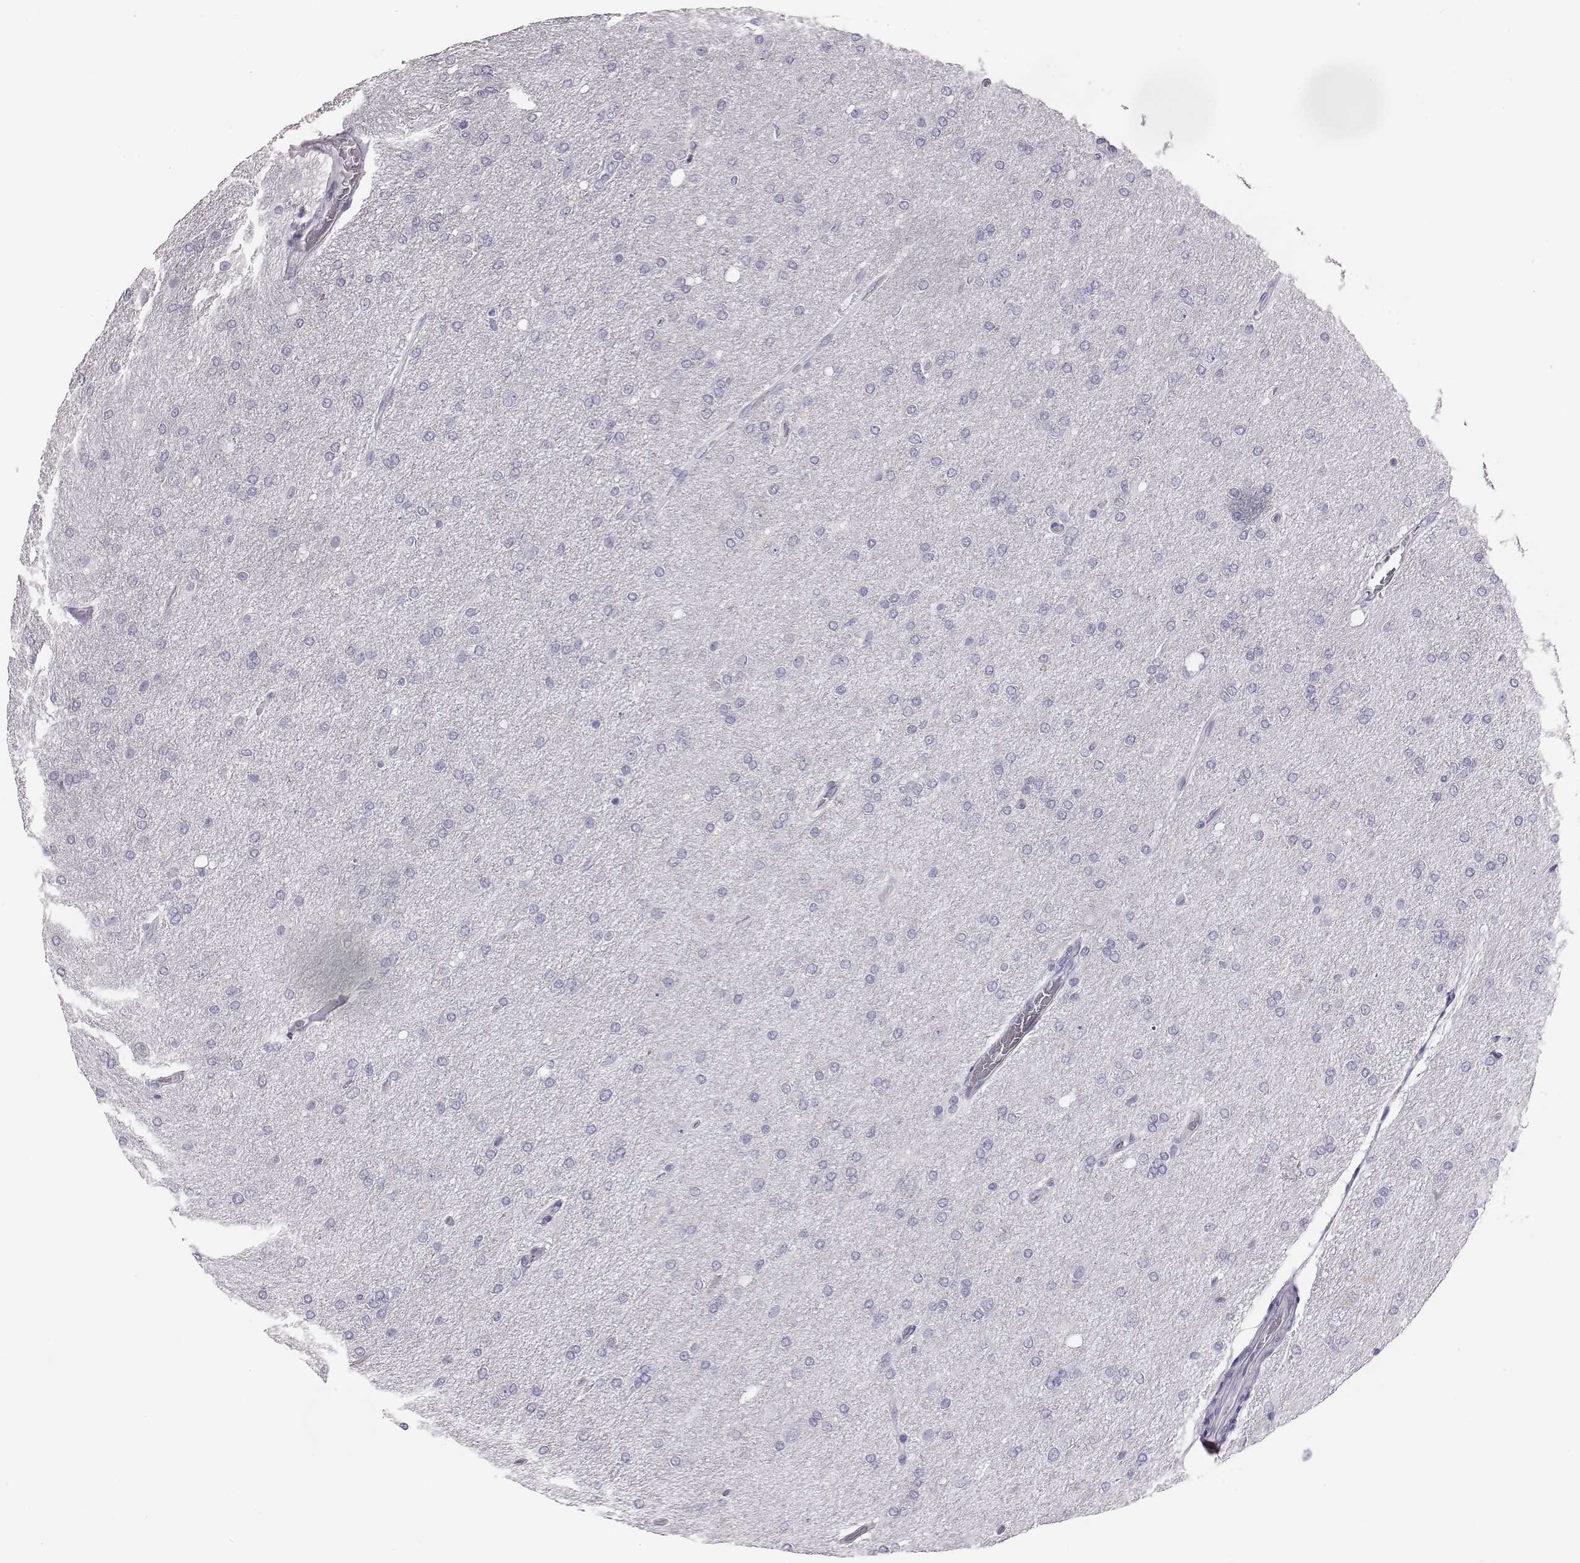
{"staining": {"intensity": "negative", "quantity": "none", "location": "none"}, "tissue": "glioma", "cell_type": "Tumor cells", "image_type": "cancer", "snomed": [{"axis": "morphology", "description": "Glioma, malignant, High grade"}, {"axis": "topography", "description": "Cerebral cortex"}], "caption": "Immunohistochemical staining of malignant glioma (high-grade) reveals no significant staining in tumor cells.", "gene": "ACOD1", "patient": {"sex": "male", "age": 70}}